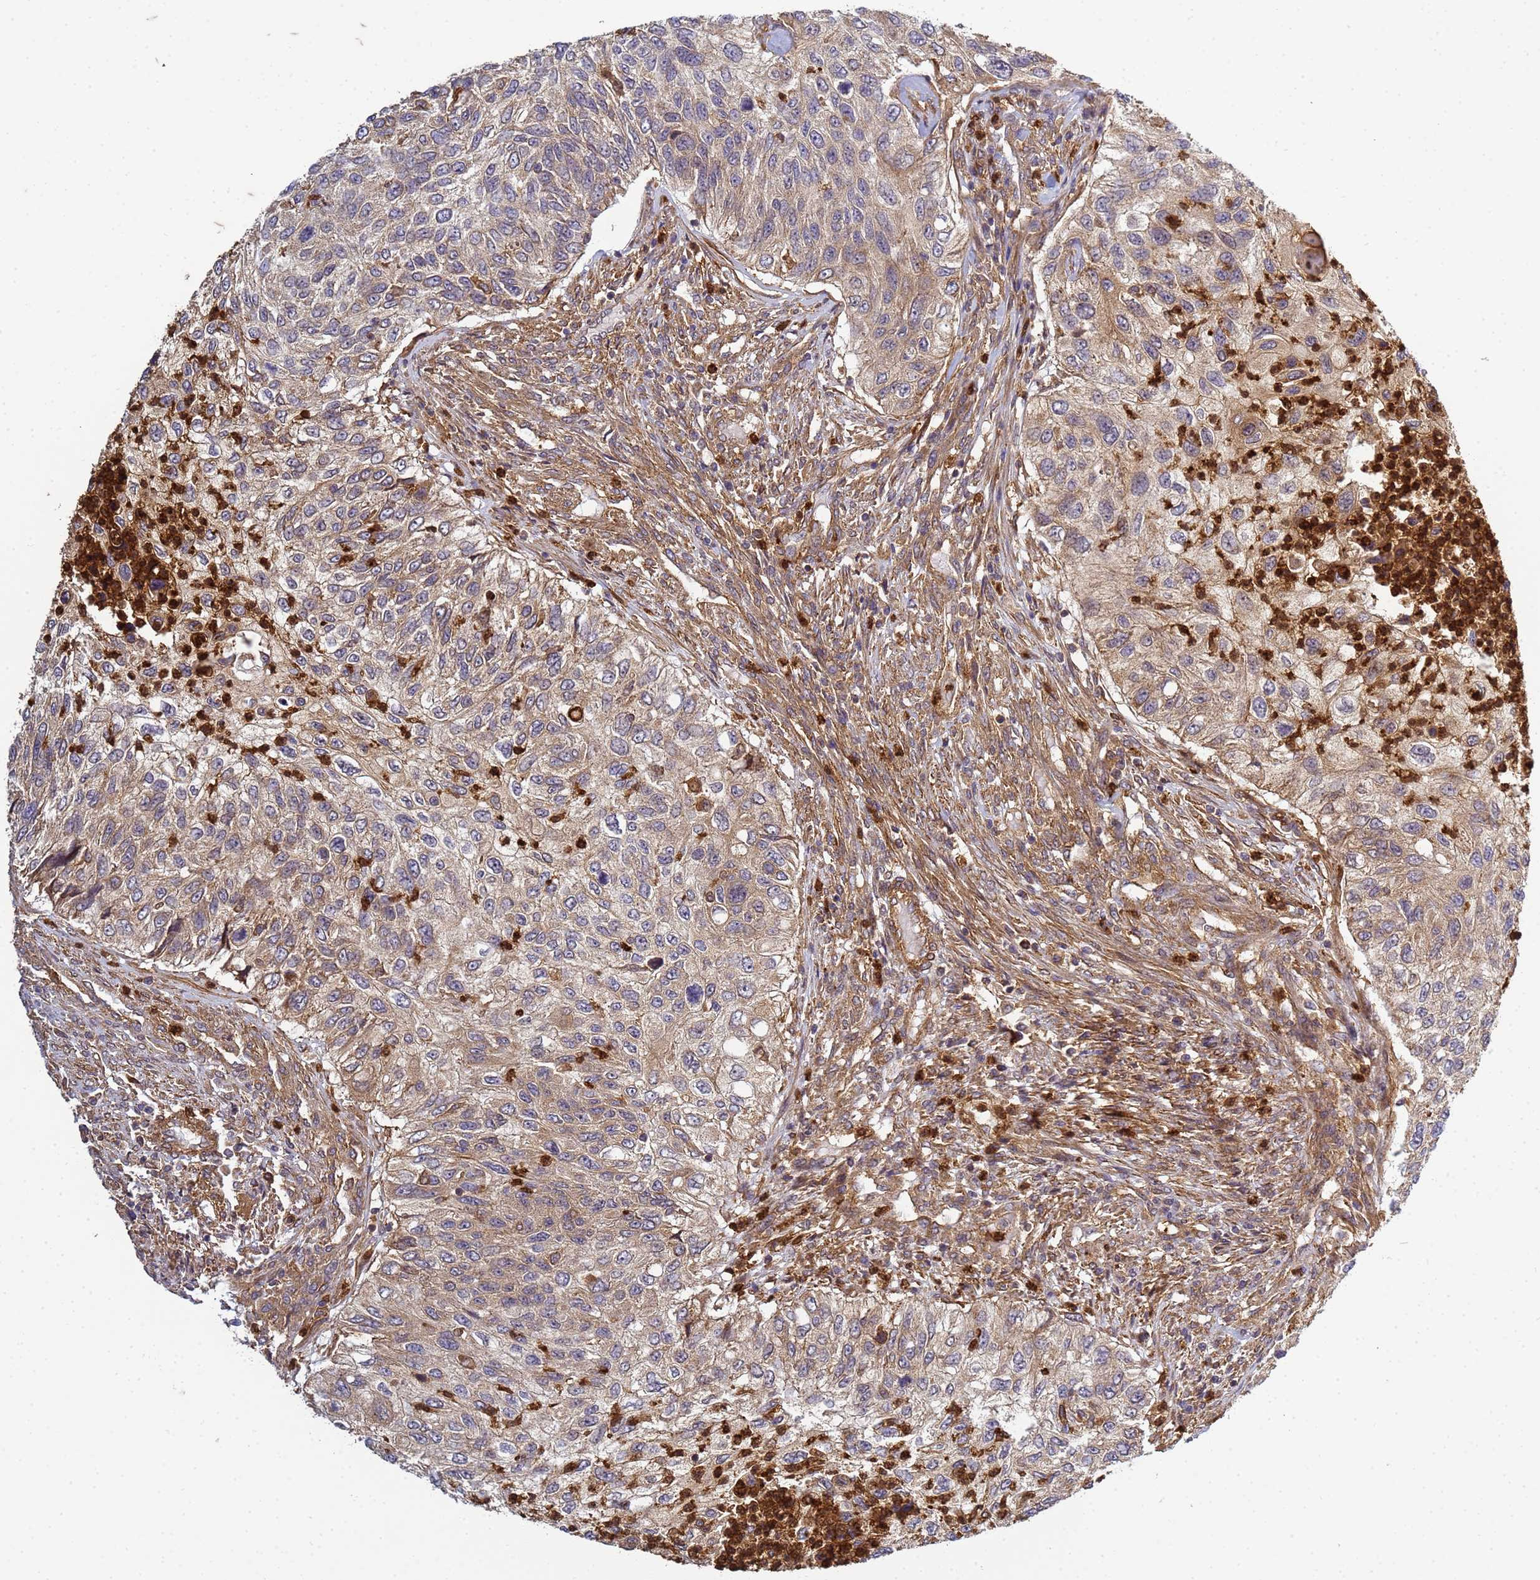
{"staining": {"intensity": "moderate", "quantity": "25%-75%", "location": "cytoplasmic/membranous"}, "tissue": "urothelial cancer", "cell_type": "Tumor cells", "image_type": "cancer", "snomed": [{"axis": "morphology", "description": "Urothelial carcinoma, High grade"}, {"axis": "topography", "description": "Urinary bladder"}], "caption": "About 25%-75% of tumor cells in high-grade urothelial carcinoma demonstrate moderate cytoplasmic/membranous protein expression as visualized by brown immunohistochemical staining.", "gene": "C8orf34", "patient": {"sex": "female", "age": 60}}